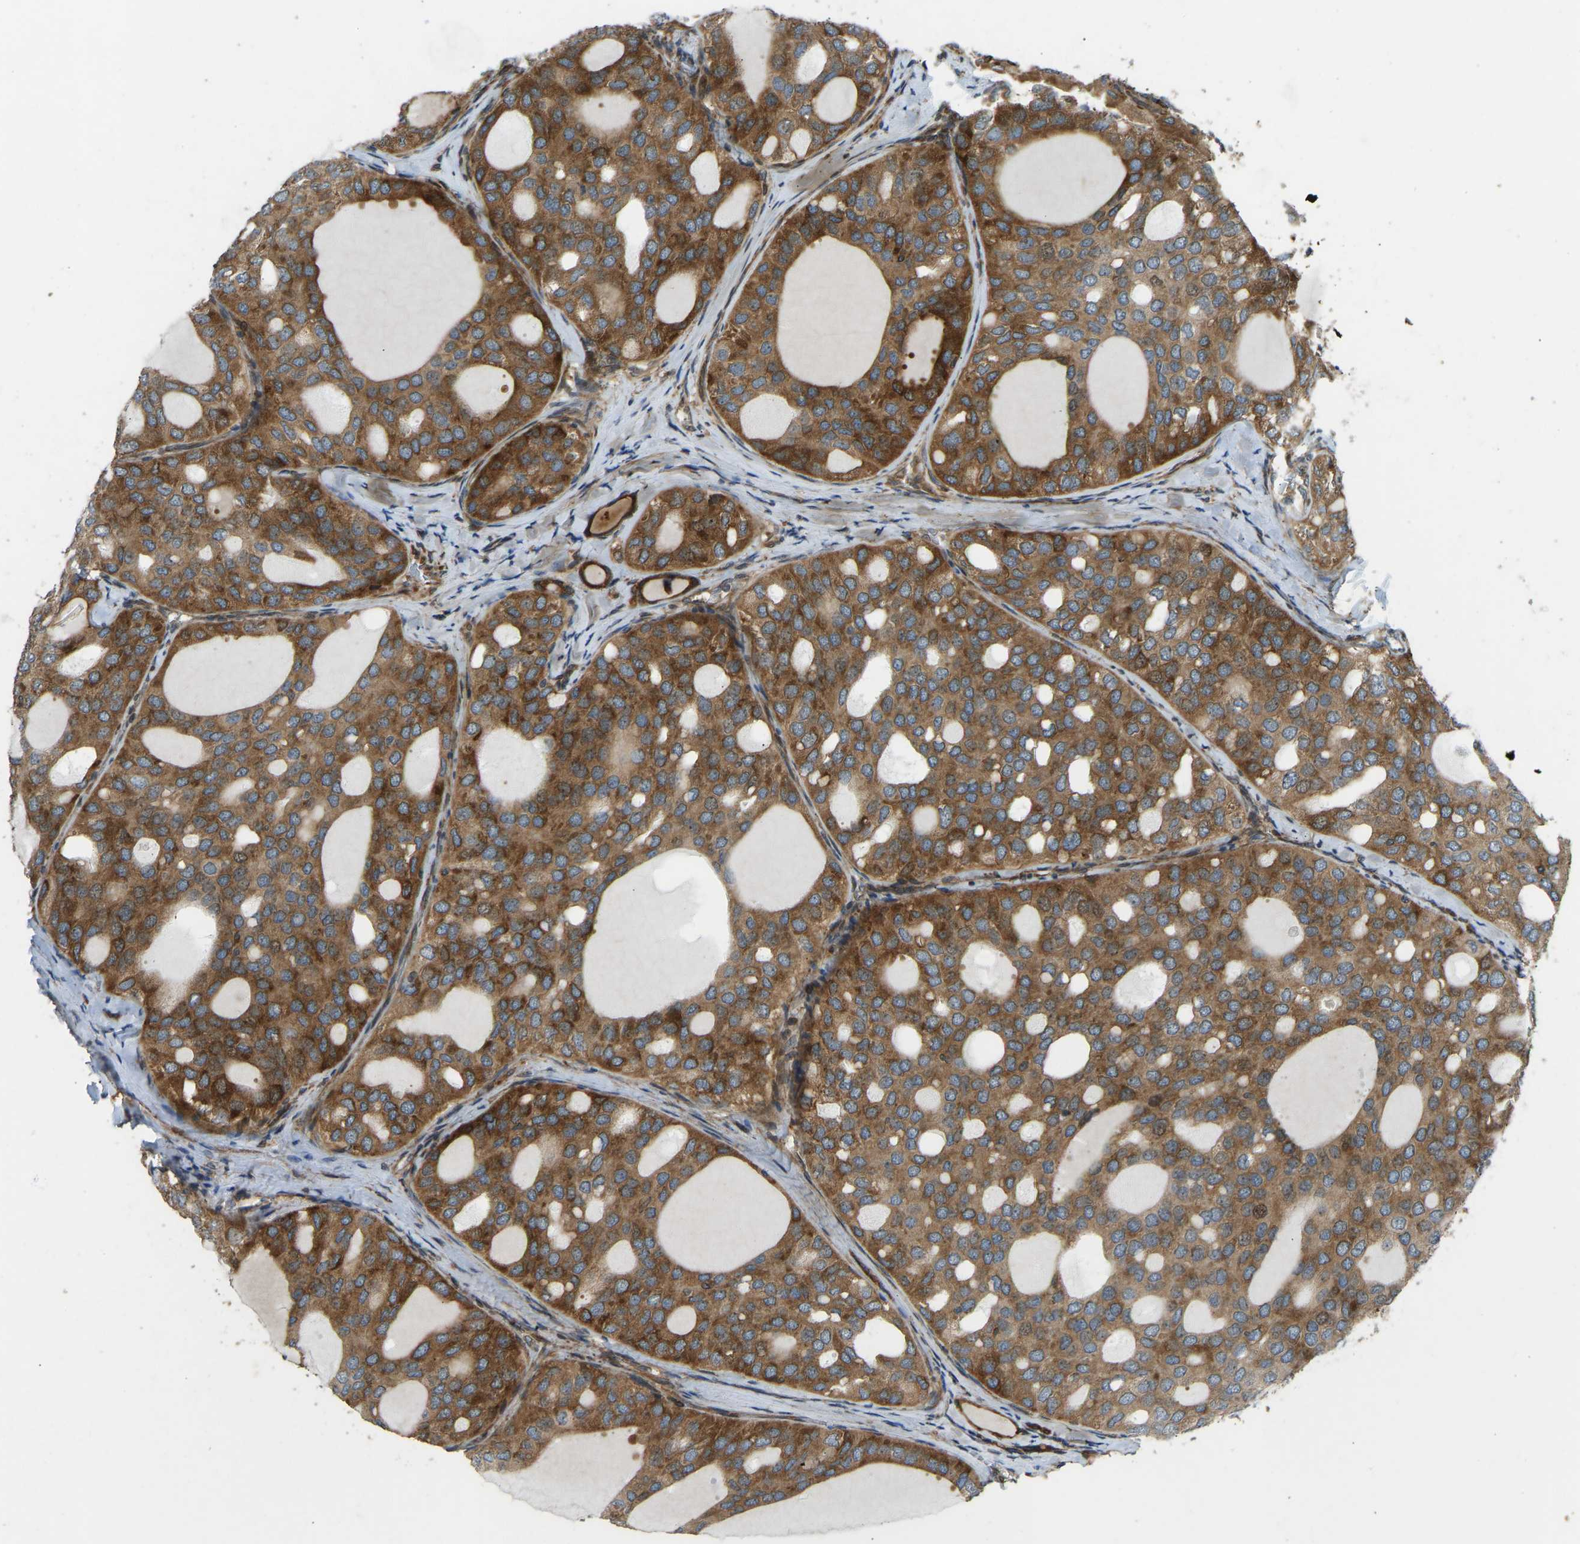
{"staining": {"intensity": "strong", "quantity": ">75%", "location": "cytoplasmic/membranous"}, "tissue": "thyroid cancer", "cell_type": "Tumor cells", "image_type": "cancer", "snomed": [{"axis": "morphology", "description": "Follicular adenoma carcinoma, NOS"}, {"axis": "topography", "description": "Thyroid gland"}], "caption": "A high-resolution histopathology image shows immunohistochemistry (IHC) staining of thyroid cancer, which demonstrates strong cytoplasmic/membranous positivity in about >75% of tumor cells. Using DAB (brown) and hematoxylin (blue) stains, captured at high magnification using brightfield microscopy.", "gene": "OS9", "patient": {"sex": "male", "age": 75}}